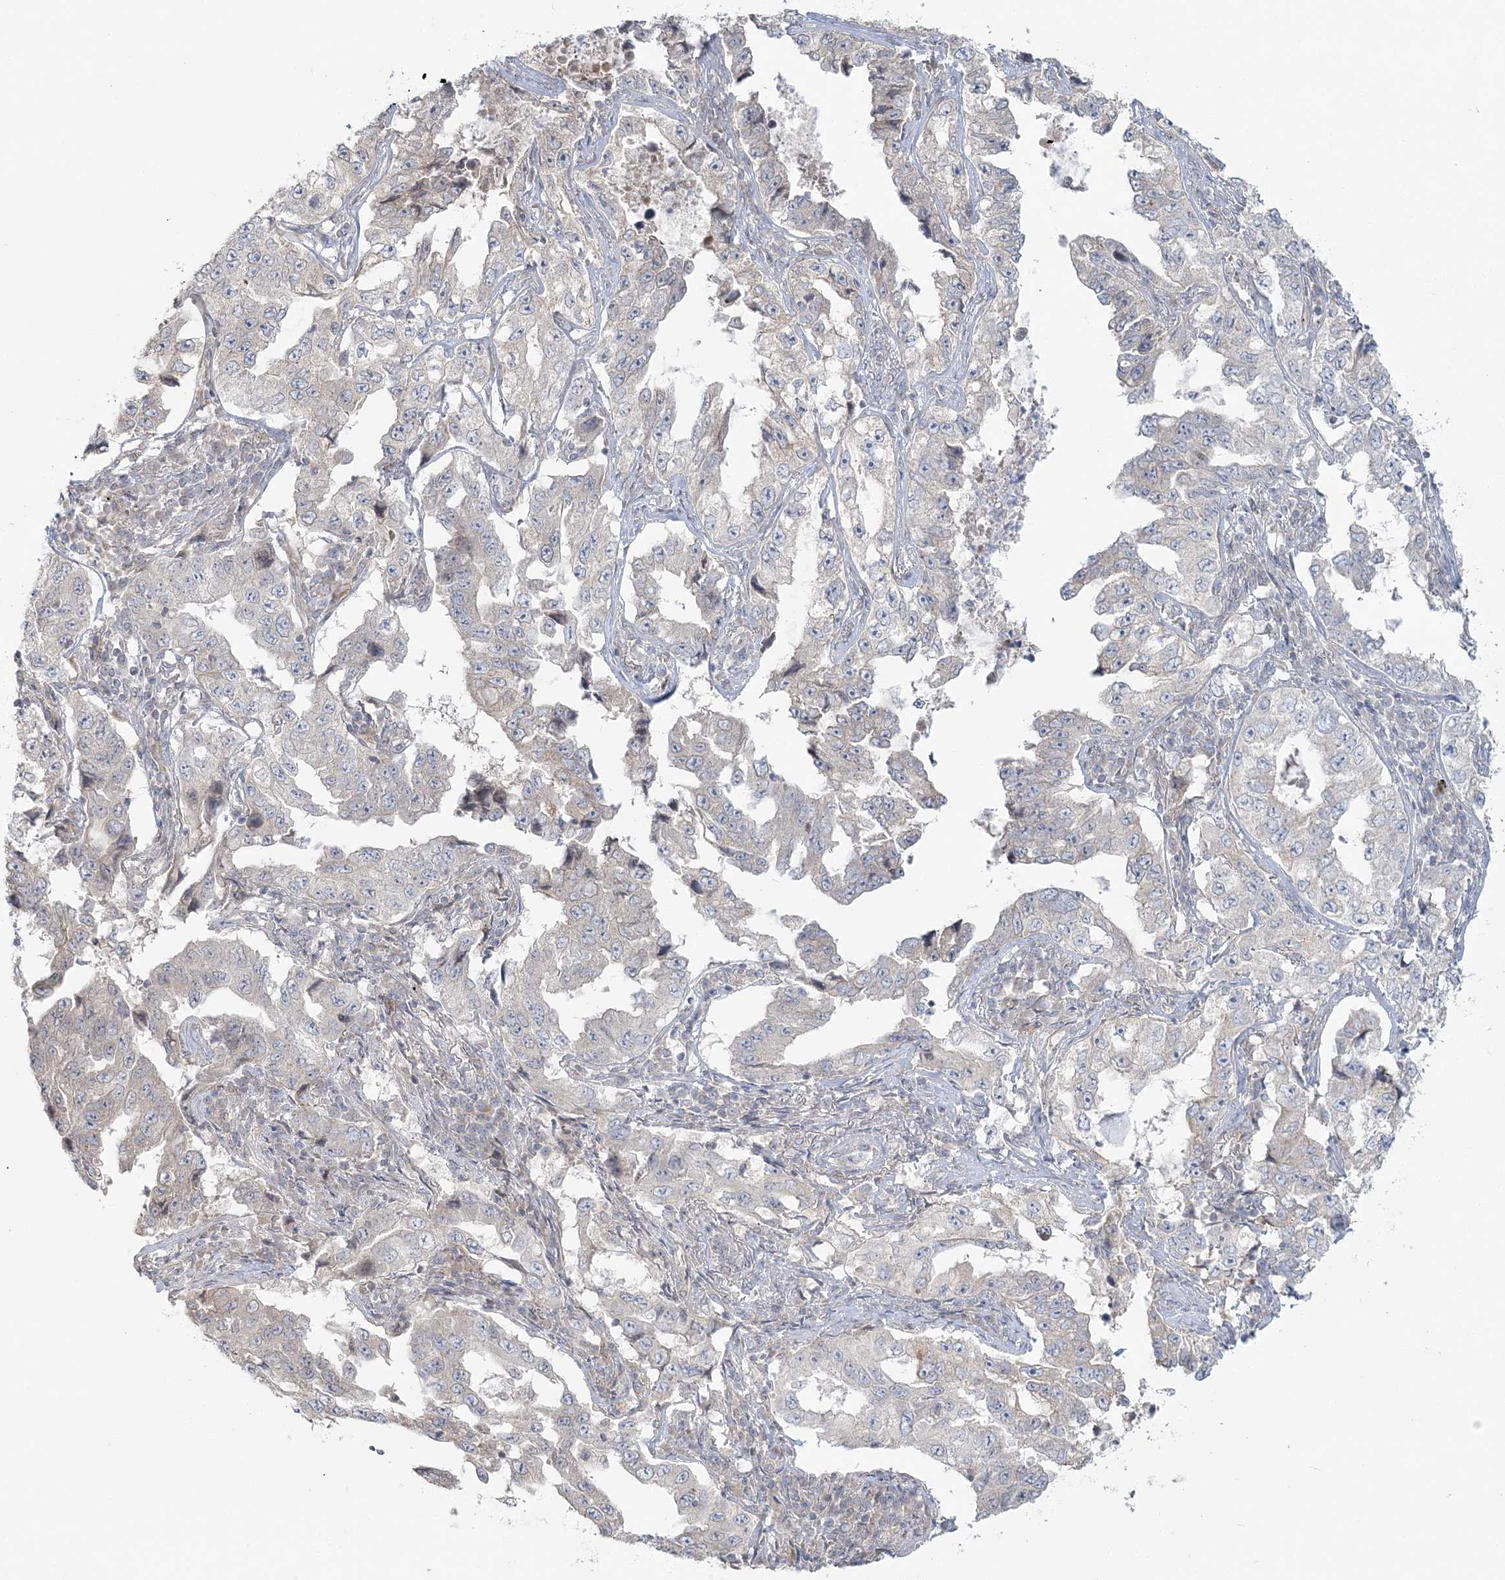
{"staining": {"intensity": "negative", "quantity": "none", "location": "none"}, "tissue": "lung cancer", "cell_type": "Tumor cells", "image_type": "cancer", "snomed": [{"axis": "morphology", "description": "Adenocarcinoma, NOS"}, {"axis": "topography", "description": "Lung"}], "caption": "Tumor cells show no significant protein expression in lung adenocarcinoma.", "gene": "BLTP3A", "patient": {"sex": "female", "age": 51}}